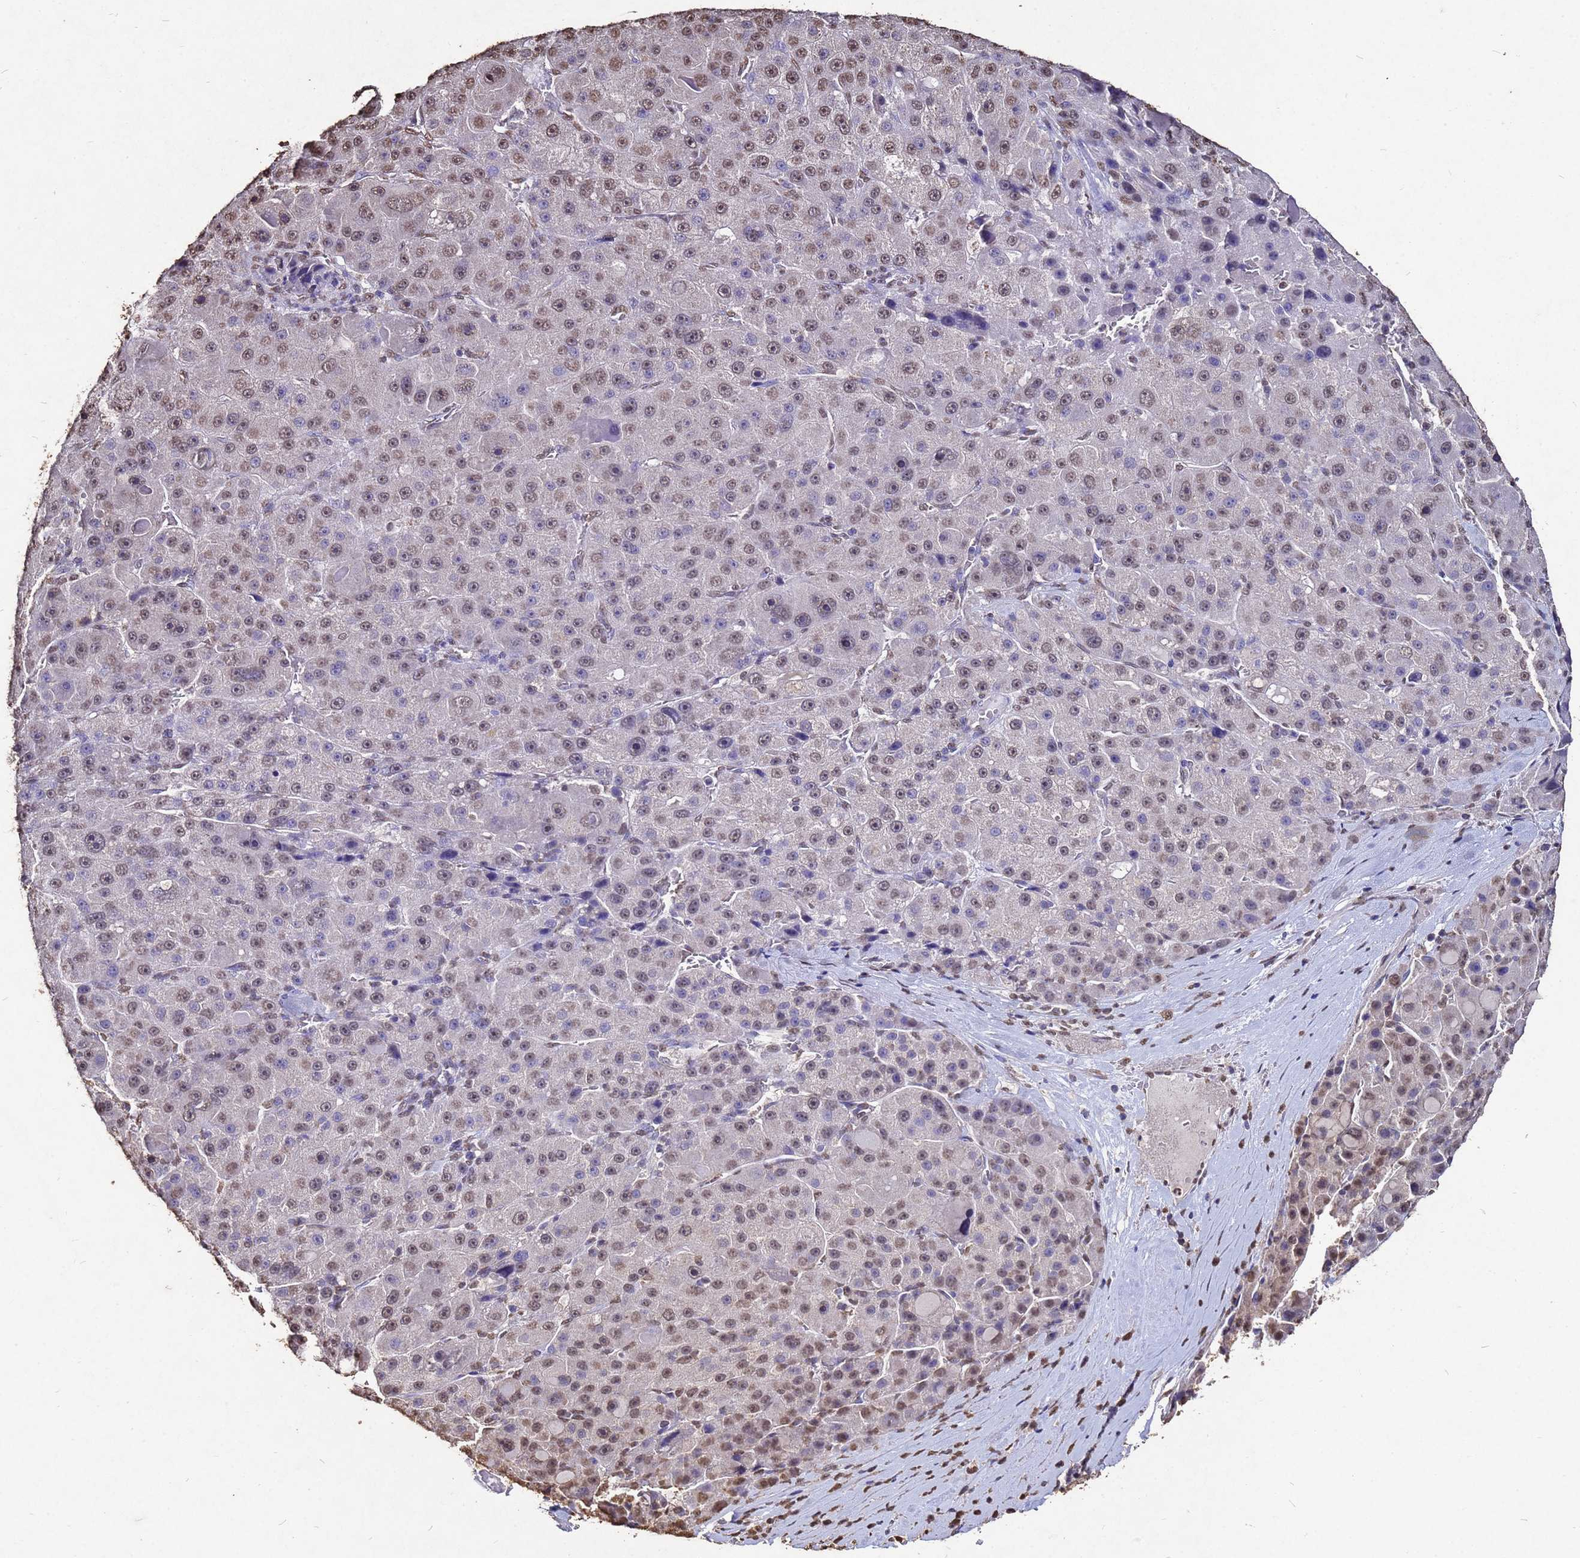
{"staining": {"intensity": "moderate", "quantity": ">75%", "location": "nuclear"}, "tissue": "liver cancer", "cell_type": "Tumor cells", "image_type": "cancer", "snomed": [{"axis": "morphology", "description": "Carcinoma, Hepatocellular, NOS"}, {"axis": "topography", "description": "Liver"}], "caption": "Liver cancer (hepatocellular carcinoma) stained with a protein marker reveals moderate staining in tumor cells.", "gene": "MYOCD", "patient": {"sex": "male", "age": 76}}